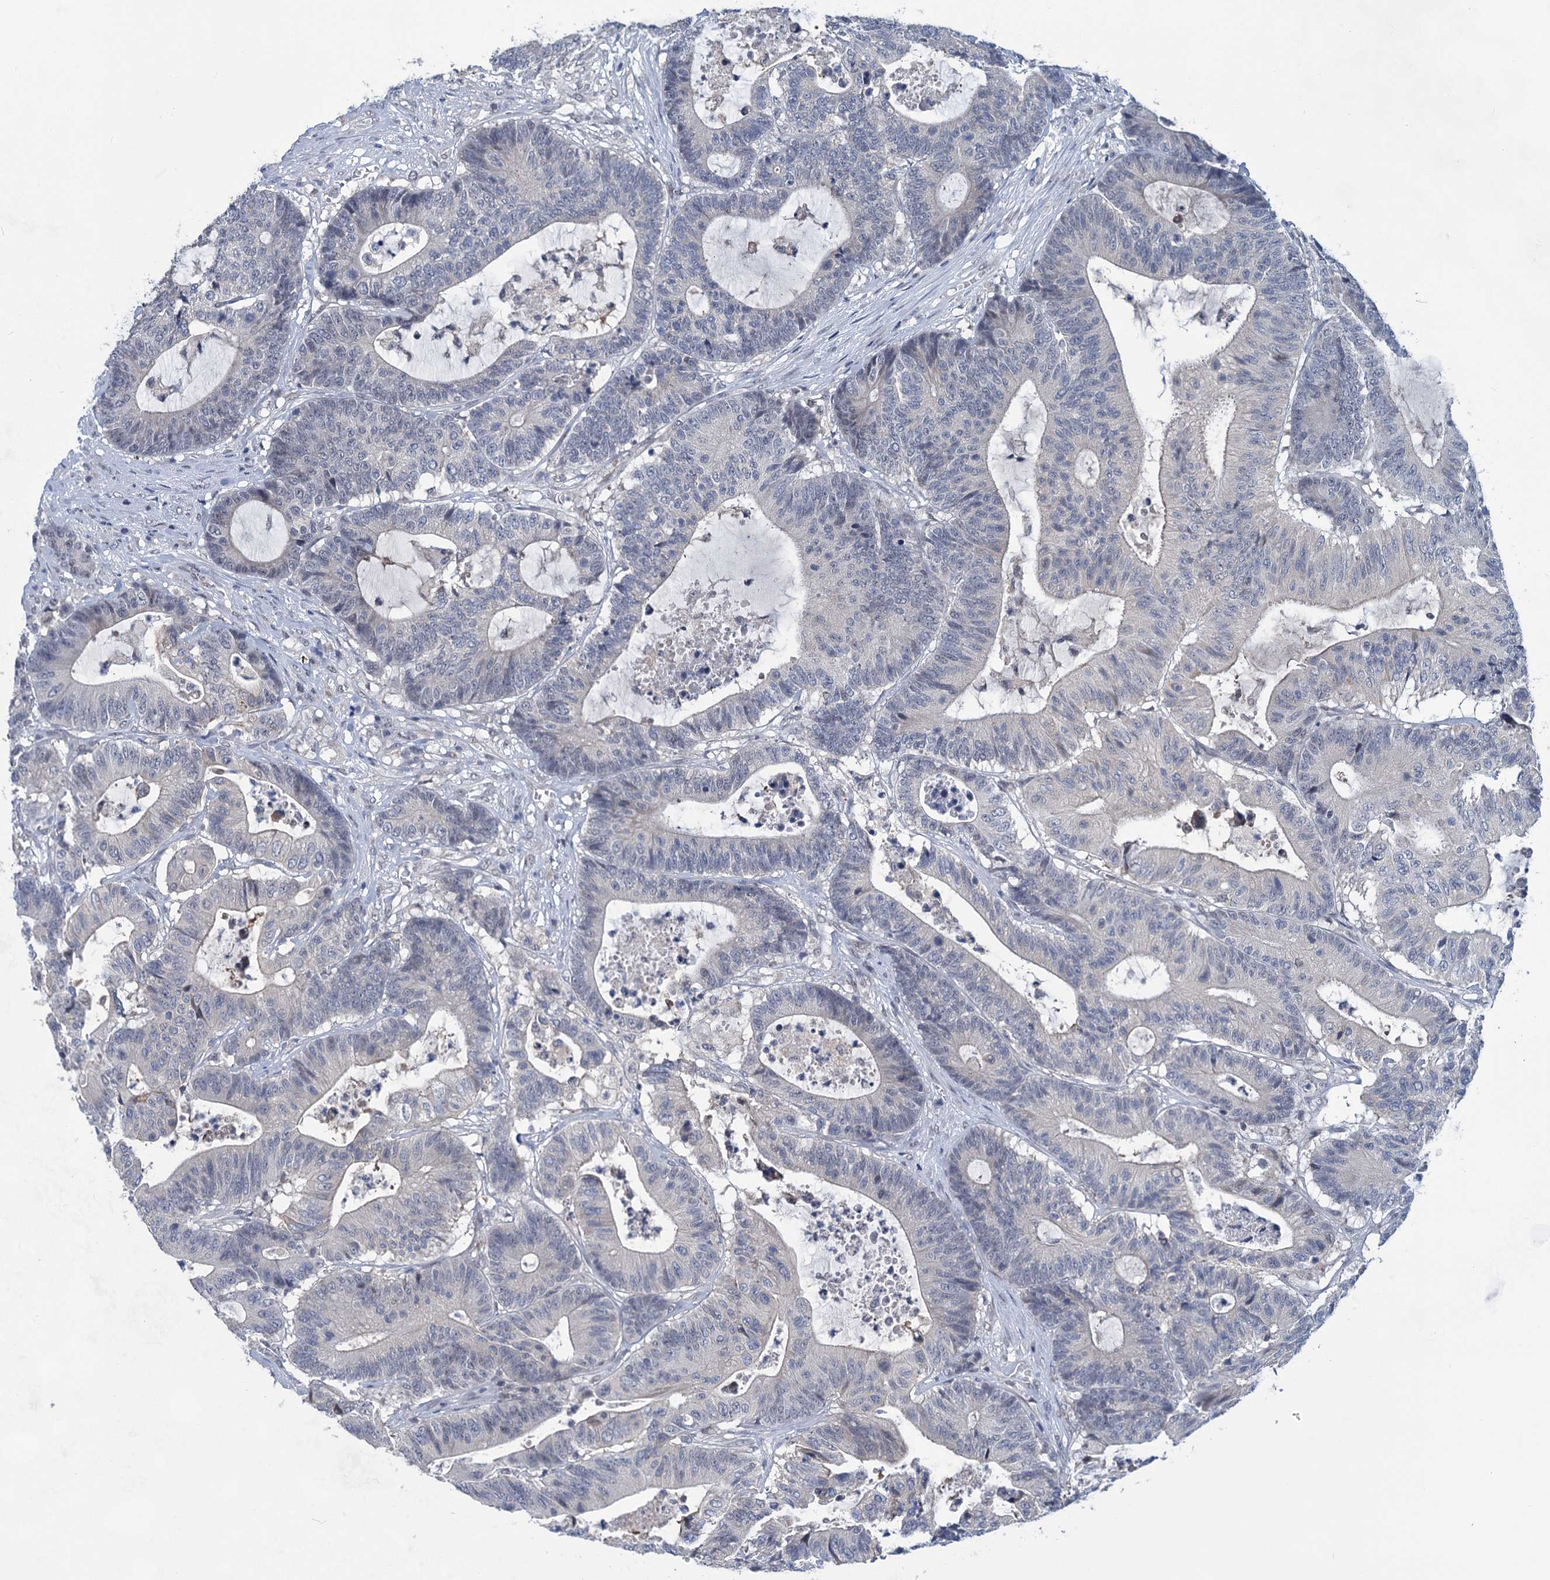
{"staining": {"intensity": "negative", "quantity": "none", "location": "none"}, "tissue": "colorectal cancer", "cell_type": "Tumor cells", "image_type": "cancer", "snomed": [{"axis": "morphology", "description": "Adenocarcinoma, NOS"}, {"axis": "topography", "description": "Colon"}], "caption": "Immunohistochemistry image of human colorectal adenocarcinoma stained for a protein (brown), which demonstrates no staining in tumor cells.", "gene": "TTC17", "patient": {"sex": "female", "age": 84}}